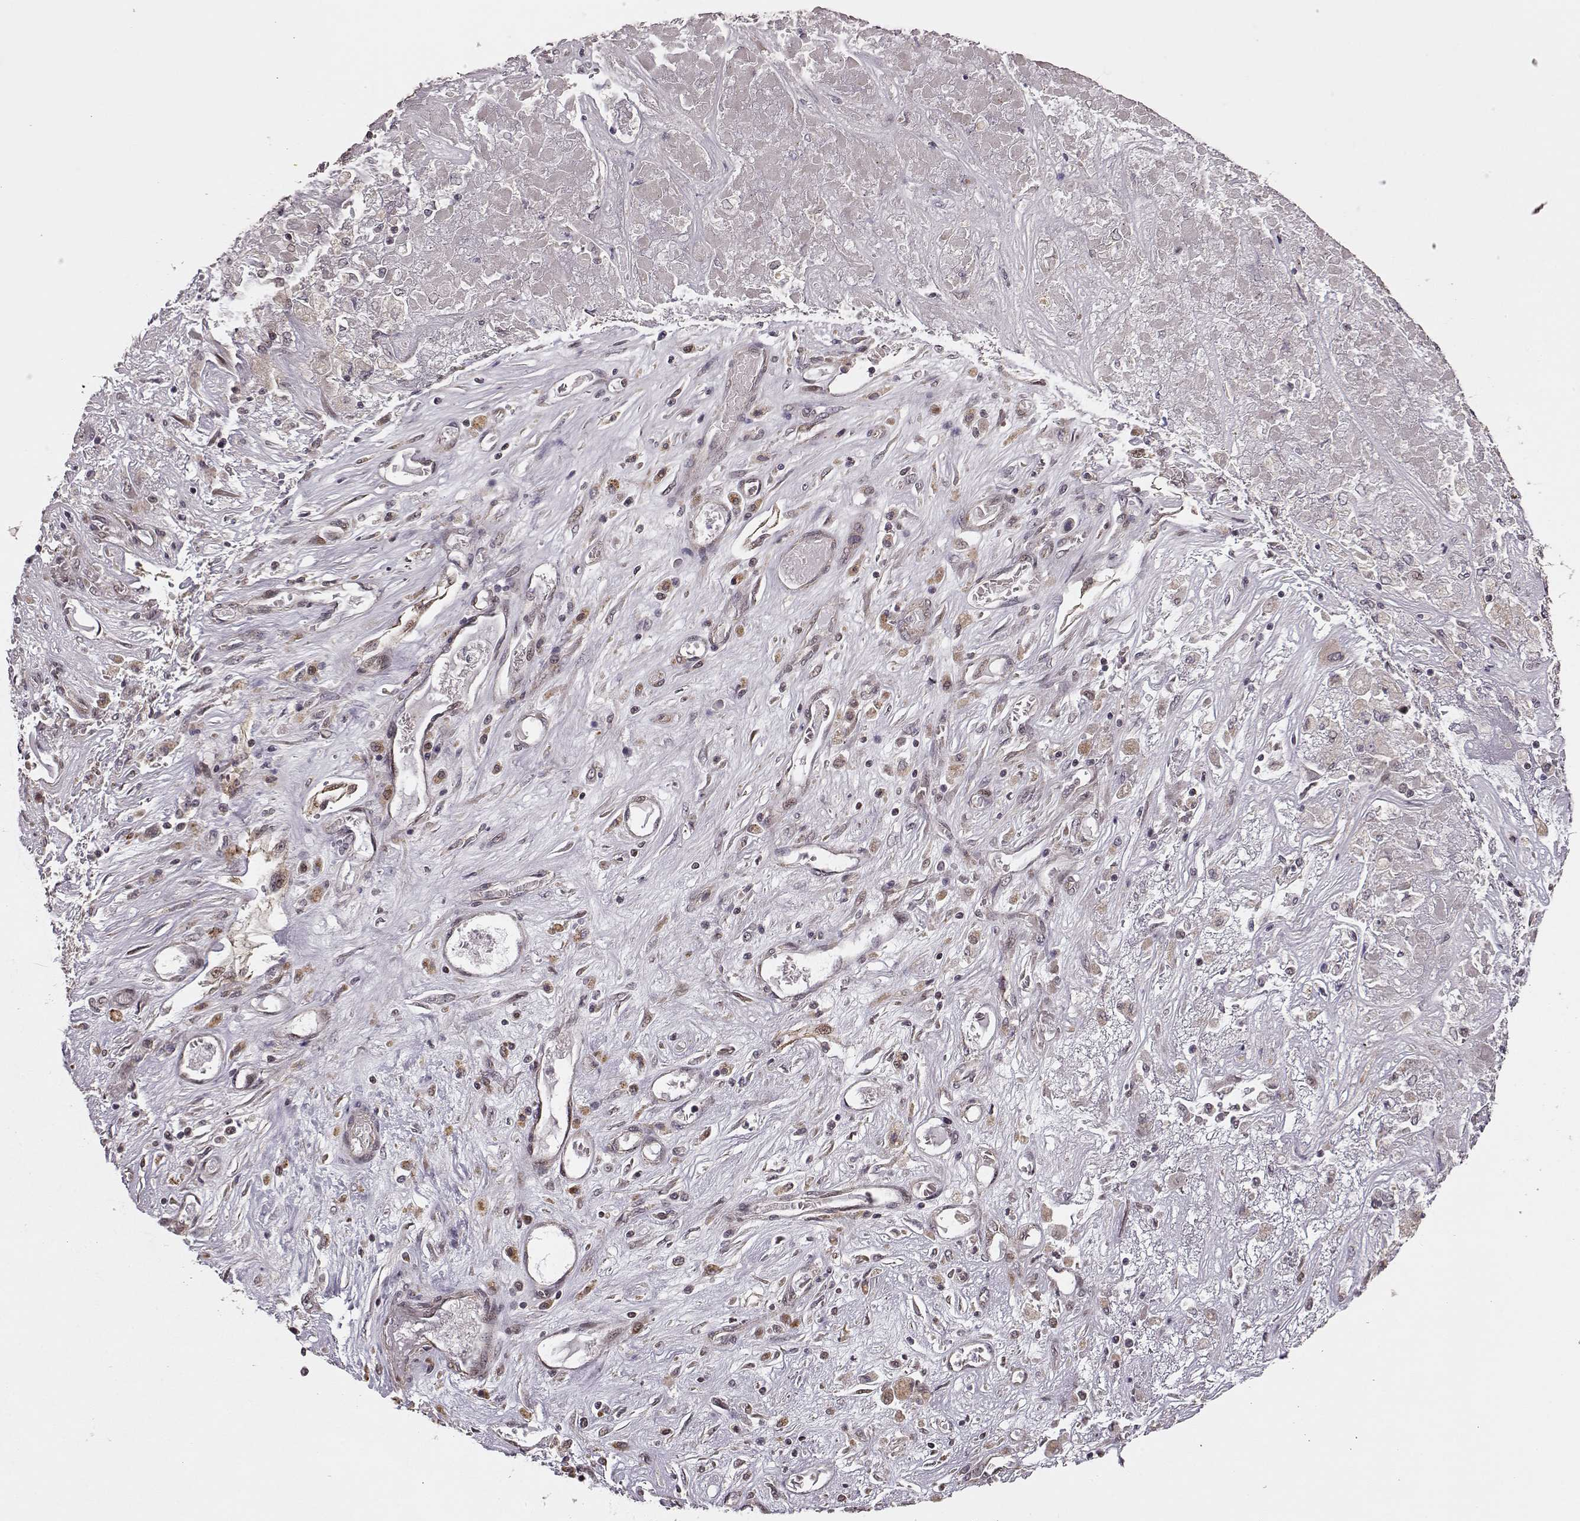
{"staining": {"intensity": "weak", "quantity": "<25%", "location": "cytoplasmic/membranous"}, "tissue": "liver cancer", "cell_type": "Tumor cells", "image_type": "cancer", "snomed": [{"axis": "morphology", "description": "Cholangiocarcinoma"}, {"axis": "topography", "description": "Liver"}], "caption": "Immunohistochemistry histopathology image of liver cancer stained for a protein (brown), which demonstrates no expression in tumor cells.", "gene": "BACH2", "patient": {"sex": "female", "age": 52}}